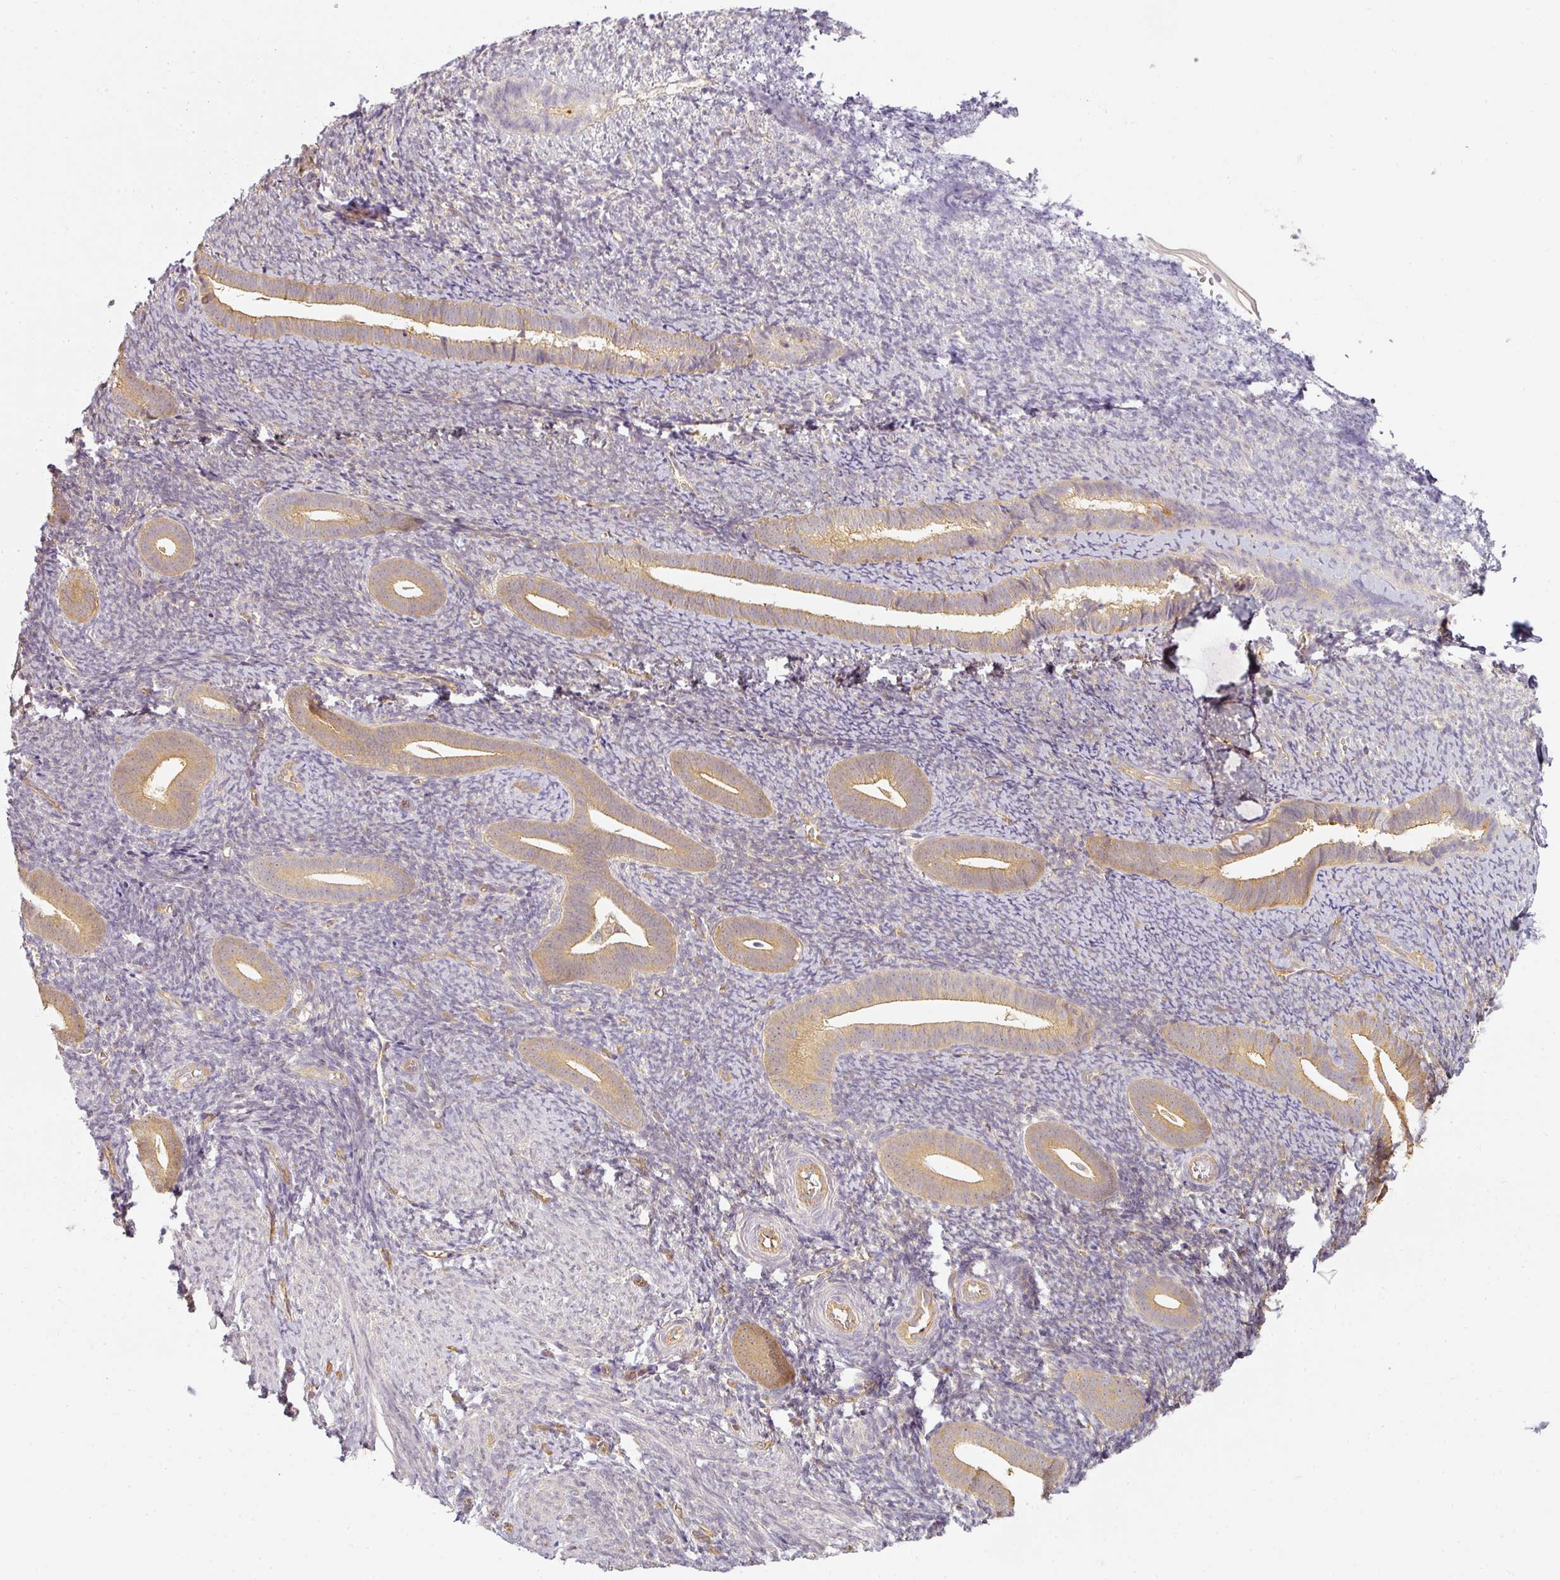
{"staining": {"intensity": "negative", "quantity": "none", "location": "none"}, "tissue": "endometrium", "cell_type": "Cells in endometrial stroma", "image_type": "normal", "snomed": [{"axis": "morphology", "description": "Normal tissue, NOS"}, {"axis": "topography", "description": "Endometrium"}], "caption": "IHC of normal endometrium demonstrates no positivity in cells in endometrial stroma.", "gene": "ANKRD18A", "patient": {"sex": "female", "age": 39}}